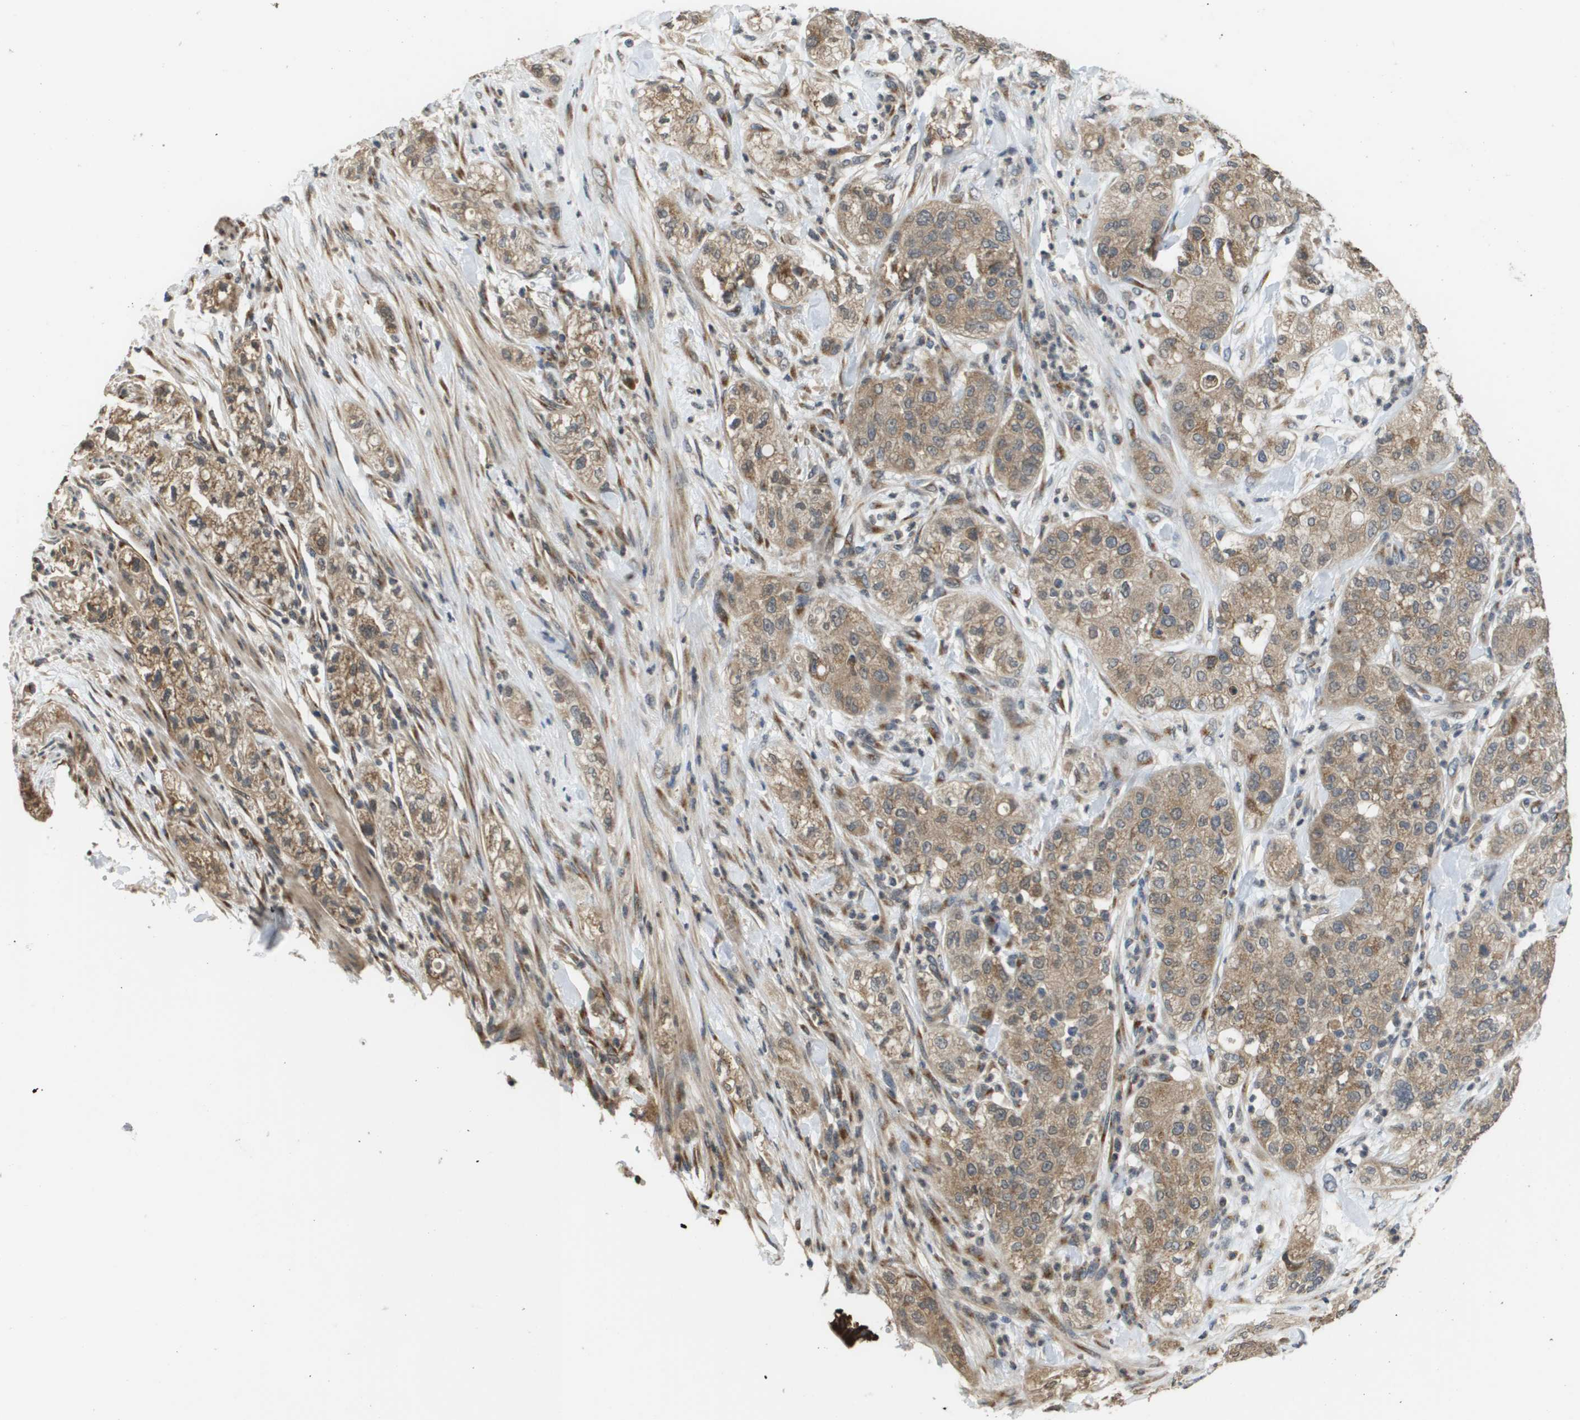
{"staining": {"intensity": "moderate", "quantity": ">75%", "location": "cytoplasmic/membranous"}, "tissue": "pancreatic cancer", "cell_type": "Tumor cells", "image_type": "cancer", "snomed": [{"axis": "morphology", "description": "Adenocarcinoma, NOS"}, {"axis": "topography", "description": "Pancreas"}], "caption": "Tumor cells exhibit moderate cytoplasmic/membranous staining in about >75% of cells in pancreatic cancer (adenocarcinoma). (brown staining indicates protein expression, while blue staining denotes nuclei).", "gene": "PCK1", "patient": {"sex": "female", "age": 78}}